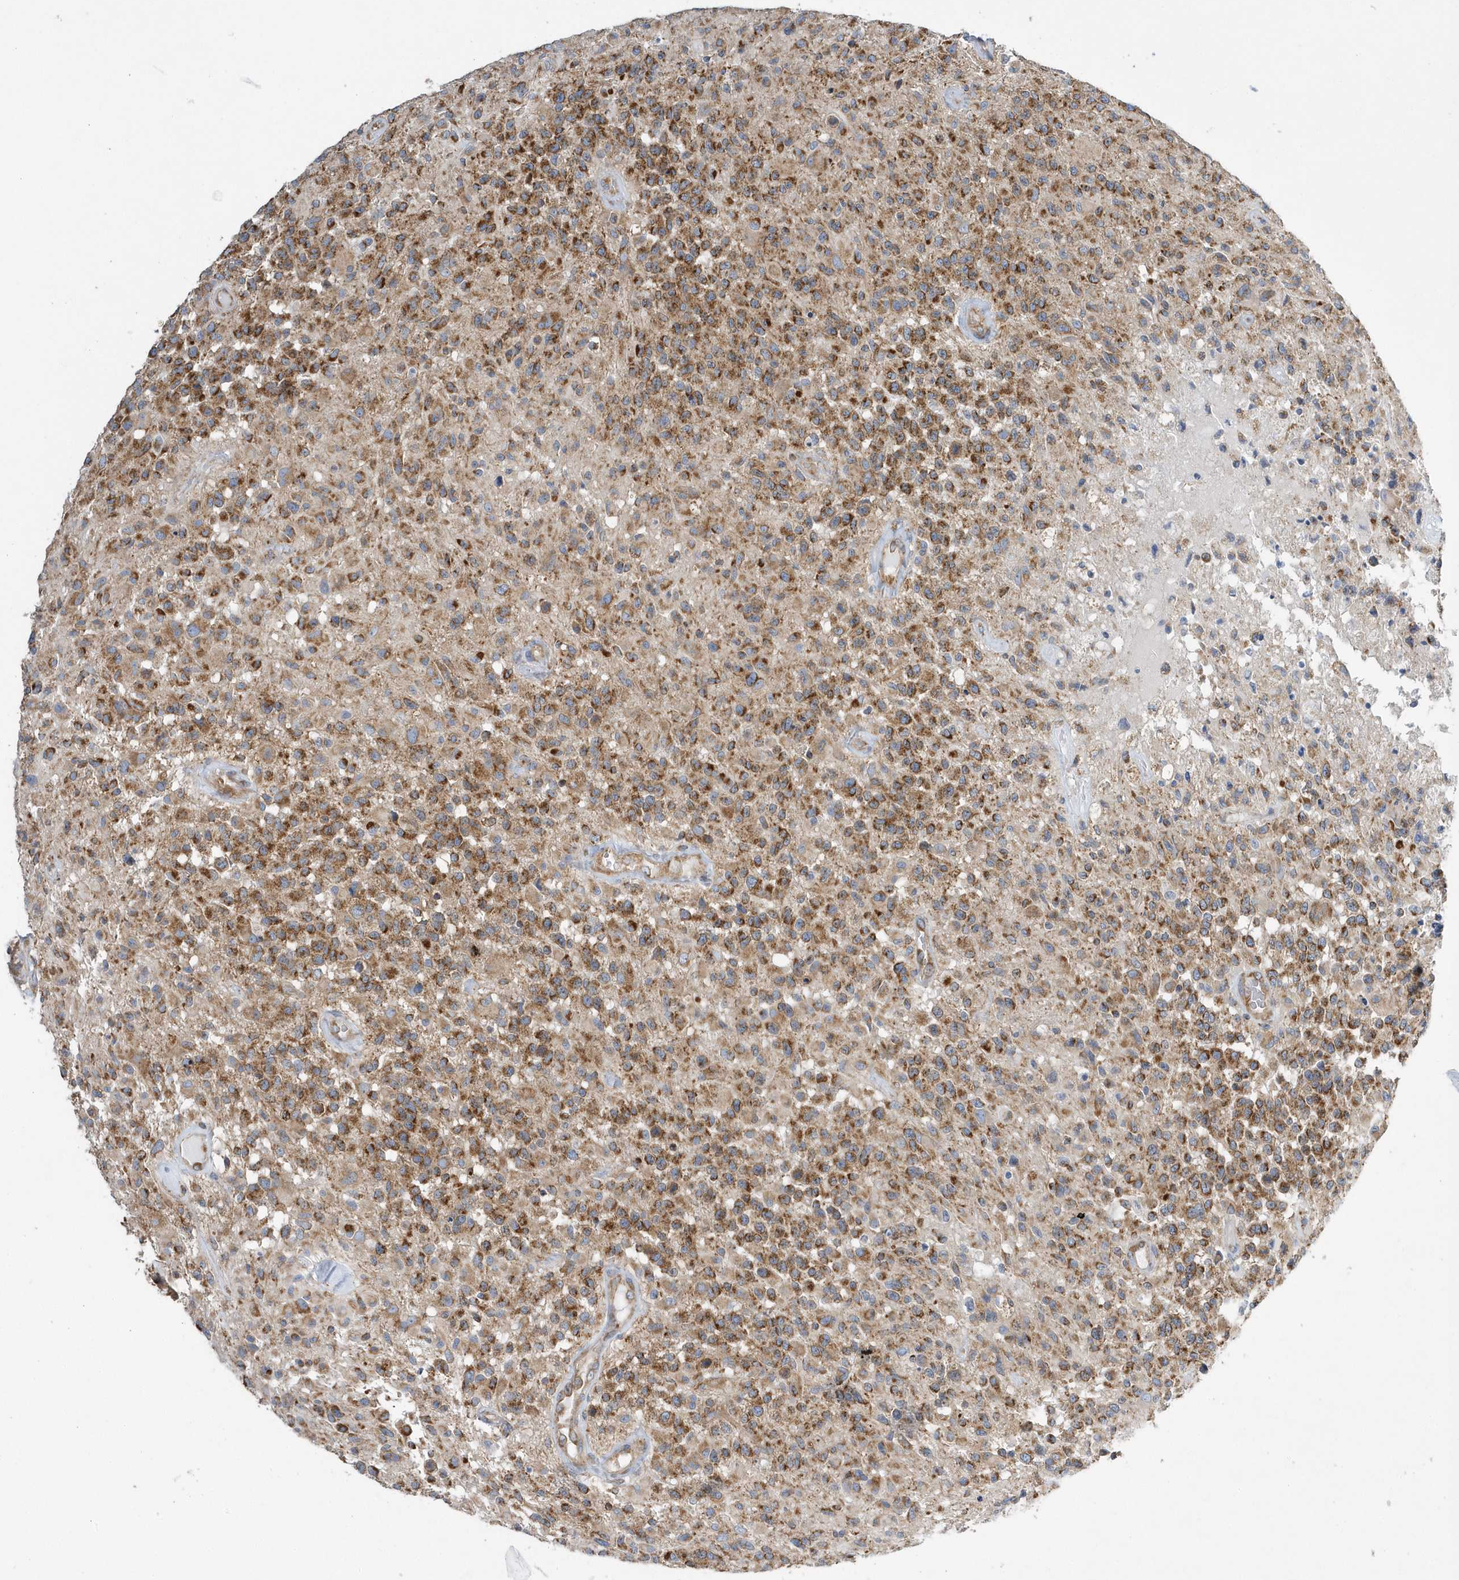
{"staining": {"intensity": "strong", "quantity": ">75%", "location": "cytoplasmic/membranous"}, "tissue": "glioma", "cell_type": "Tumor cells", "image_type": "cancer", "snomed": [{"axis": "morphology", "description": "Glioma, malignant, High grade"}, {"axis": "morphology", "description": "Glioblastoma, NOS"}, {"axis": "topography", "description": "Brain"}], "caption": "Protein expression by immunohistochemistry (IHC) exhibits strong cytoplasmic/membranous staining in approximately >75% of tumor cells in glioma. (brown staining indicates protein expression, while blue staining denotes nuclei).", "gene": "SPATA5", "patient": {"sex": "male", "age": 60}}